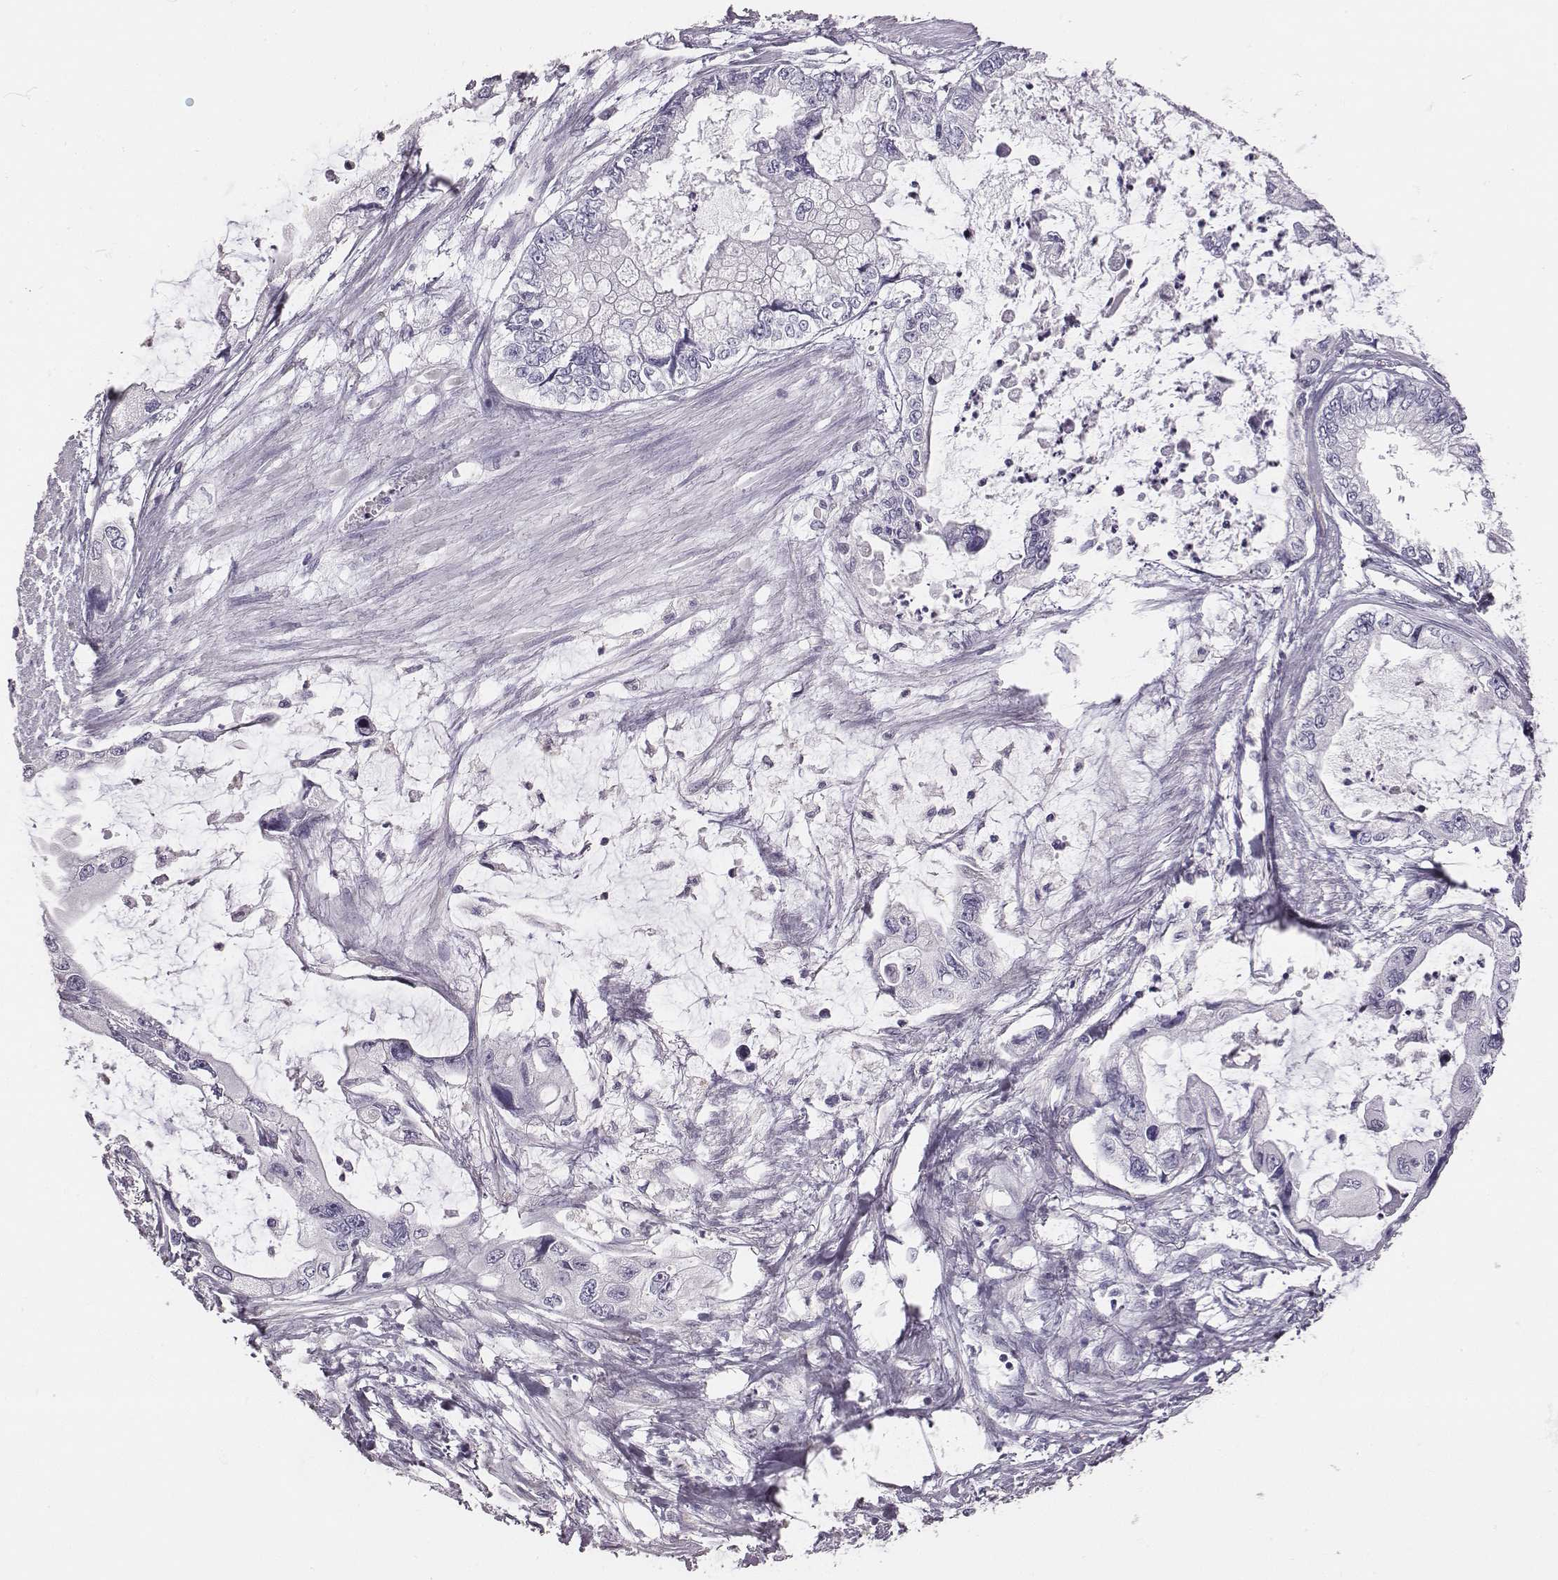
{"staining": {"intensity": "negative", "quantity": "none", "location": "none"}, "tissue": "stomach cancer", "cell_type": "Tumor cells", "image_type": "cancer", "snomed": [{"axis": "morphology", "description": "Adenocarcinoma, NOS"}, {"axis": "topography", "description": "Pancreas"}, {"axis": "topography", "description": "Stomach, upper"}, {"axis": "topography", "description": "Stomach"}], "caption": "Immunohistochemistry photomicrograph of stomach adenocarcinoma stained for a protein (brown), which demonstrates no staining in tumor cells. The staining is performed using DAB brown chromogen with nuclei counter-stained in using hematoxylin.", "gene": "GUCA1A", "patient": {"sex": "male", "age": 77}}